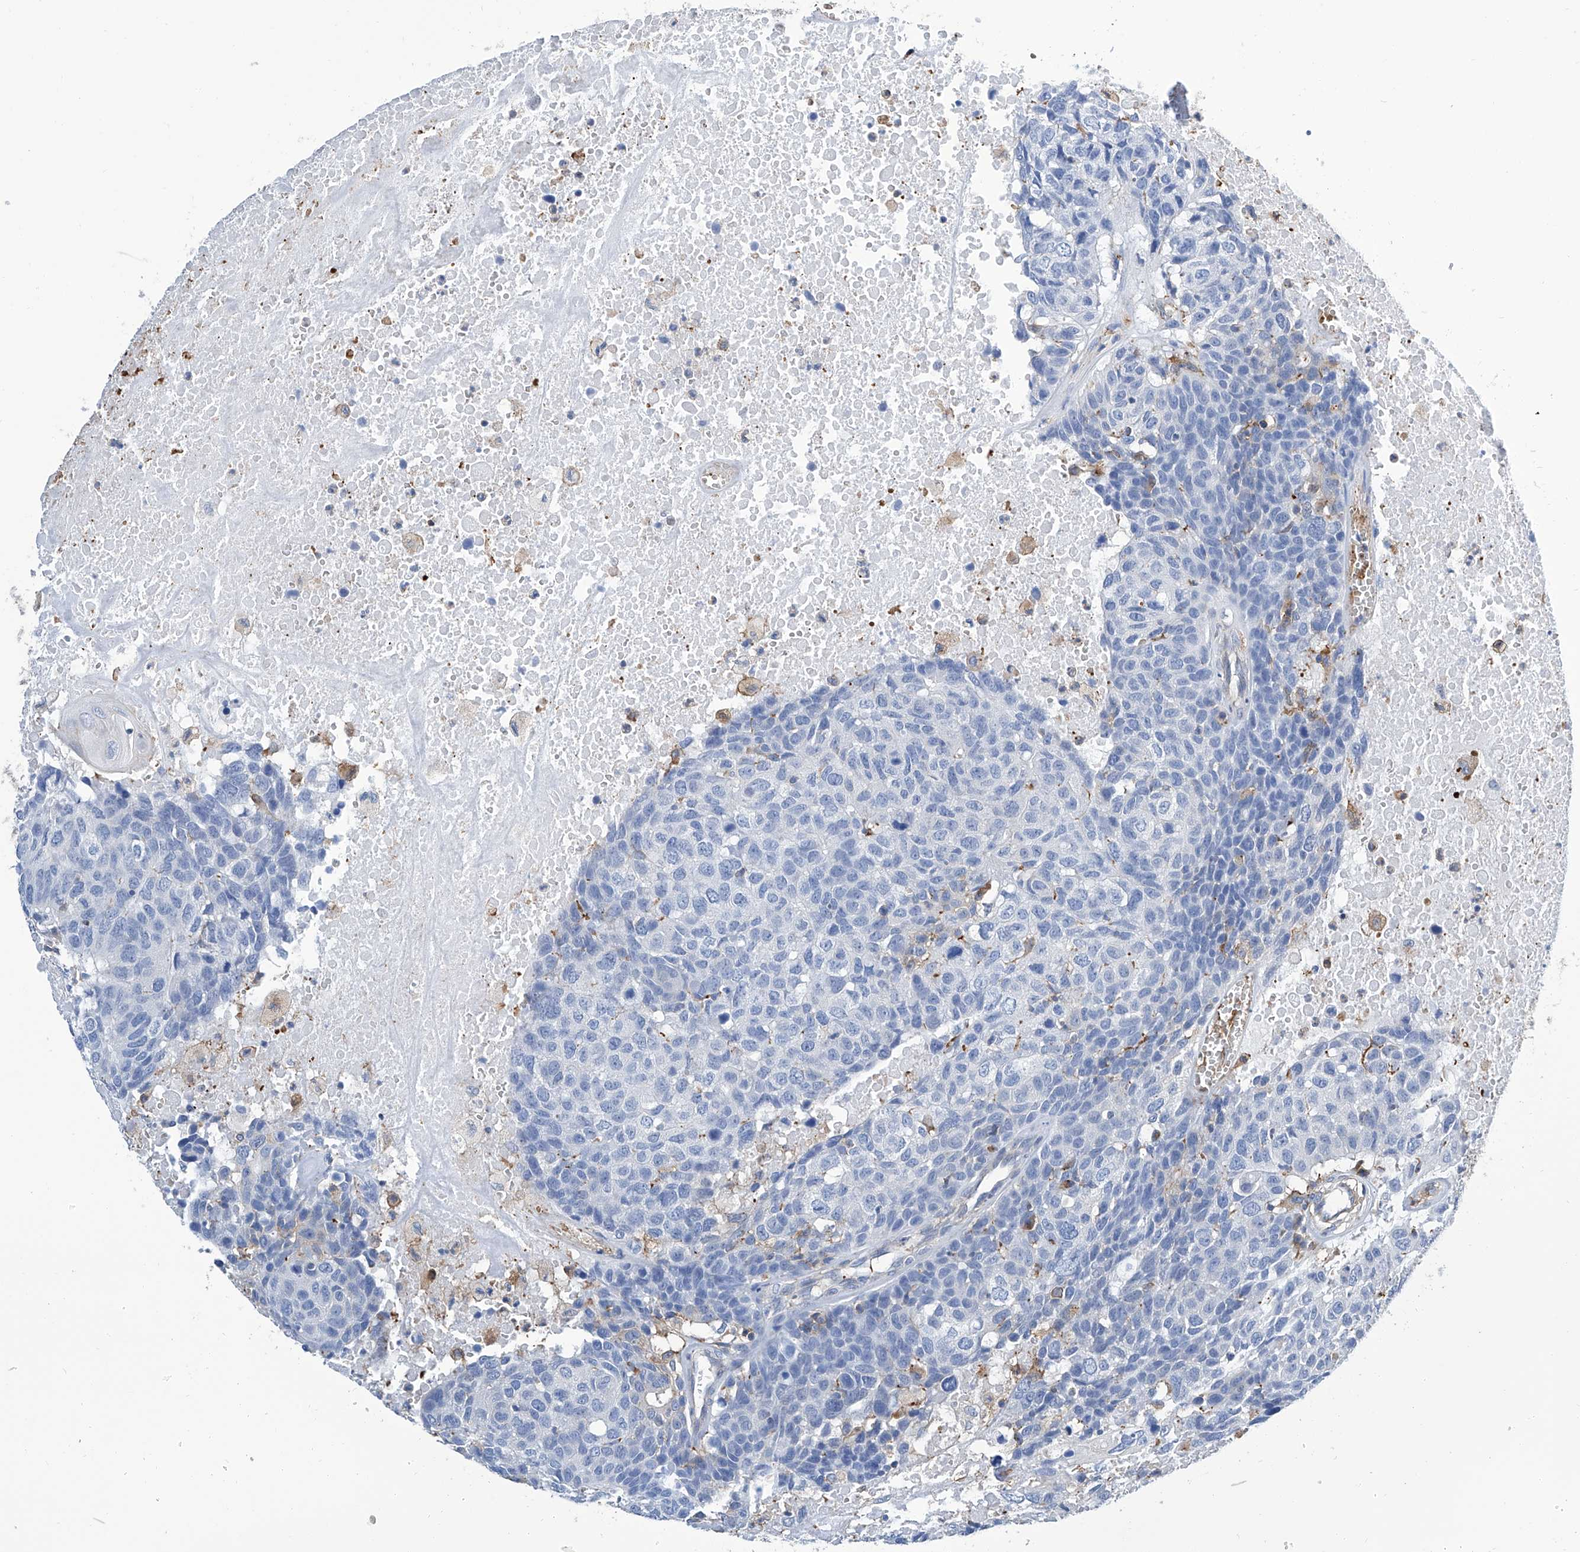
{"staining": {"intensity": "negative", "quantity": "none", "location": "none"}, "tissue": "head and neck cancer", "cell_type": "Tumor cells", "image_type": "cancer", "snomed": [{"axis": "morphology", "description": "Squamous cell carcinoma, NOS"}, {"axis": "topography", "description": "Head-Neck"}], "caption": "The immunohistochemistry (IHC) histopathology image has no significant expression in tumor cells of head and neck cancer (squamous cell carcinoma) tissue.", "gene": "GPT", "patient": {"sex": "male", "age": 66}}